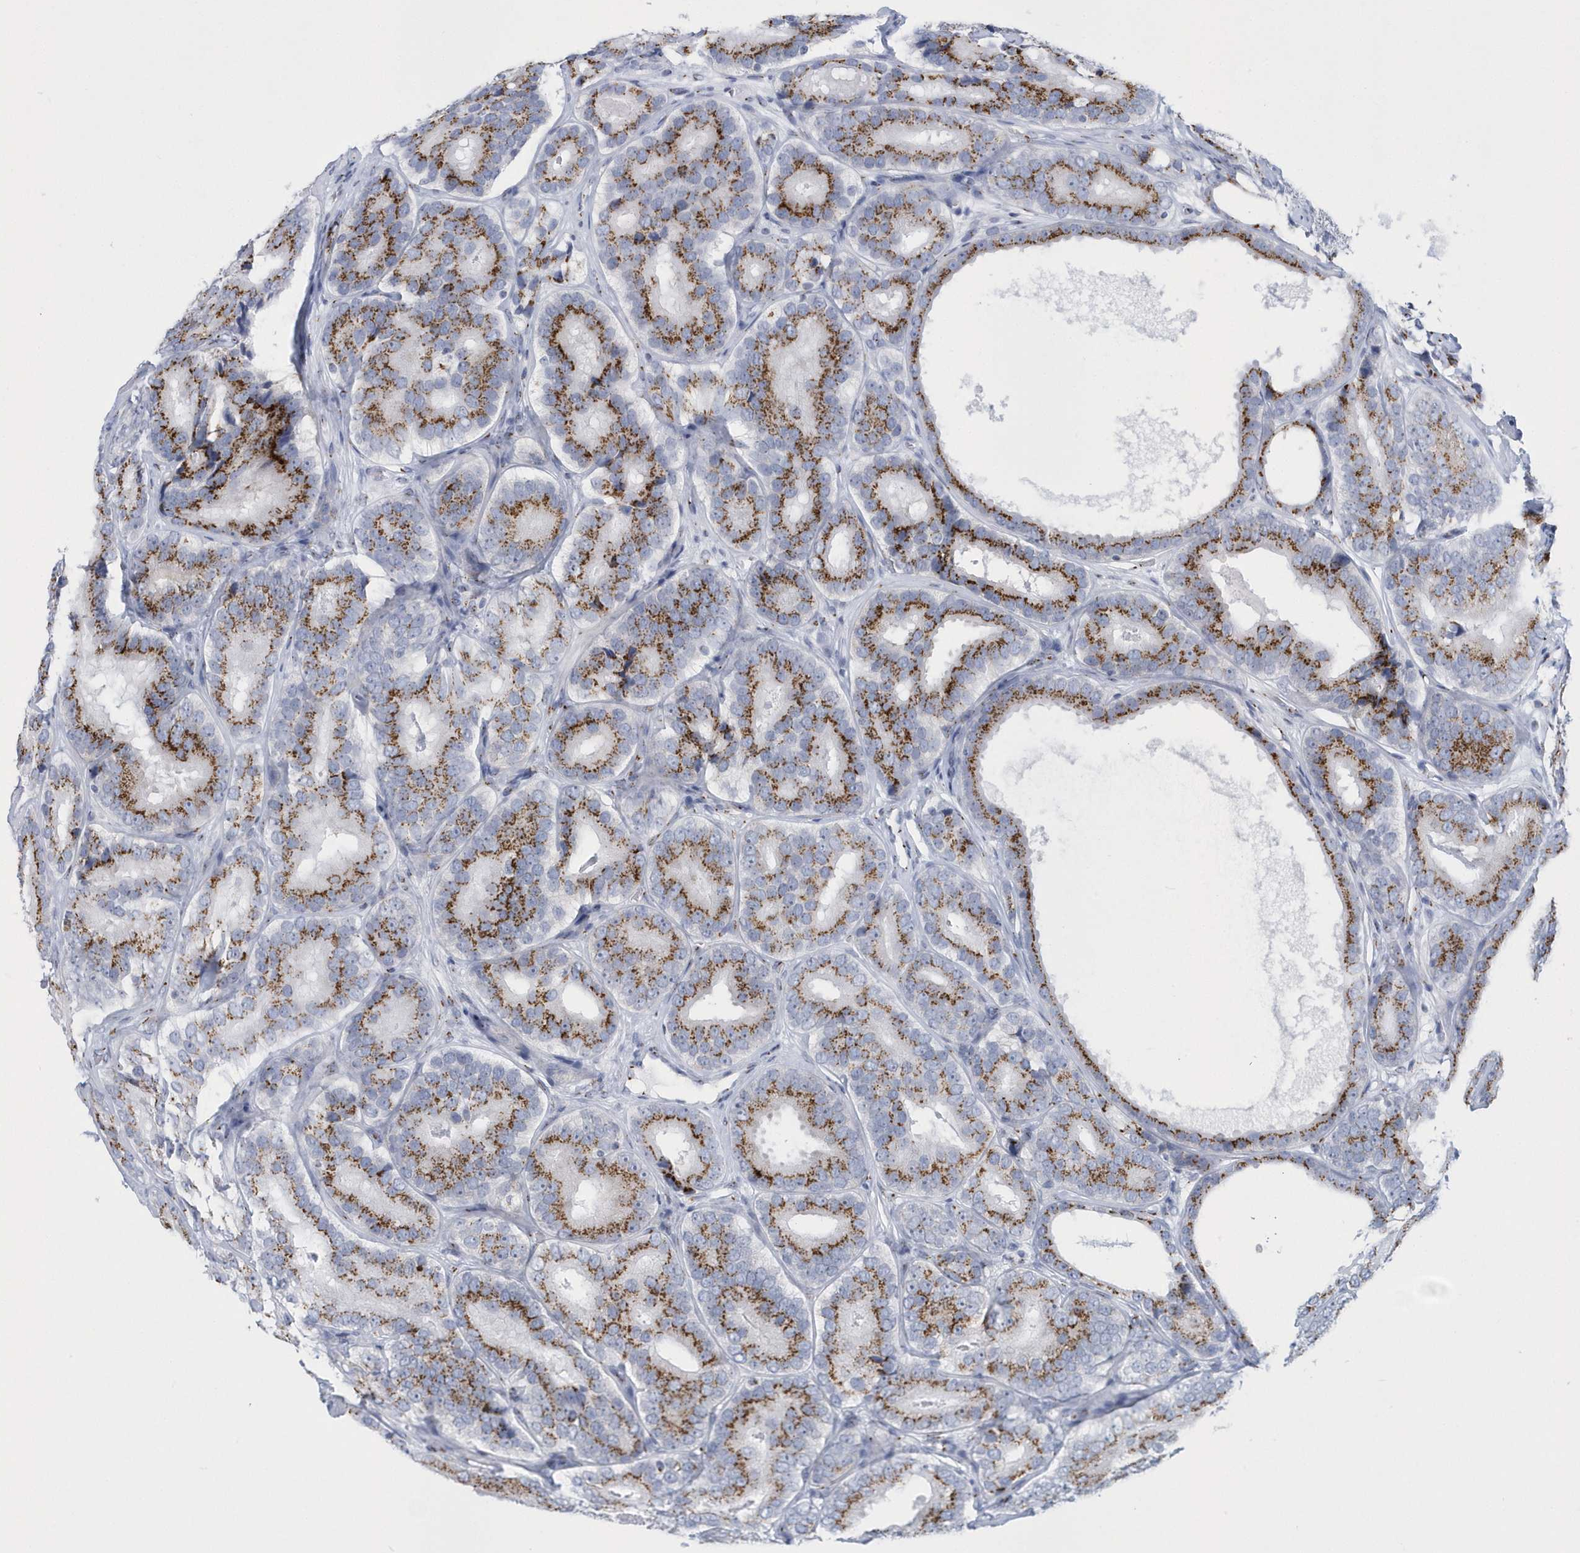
{"staining": {"intensity": "moderate", "quantity": ">75%", "location": "cytoplasmic/membranous"}, "tissue": "prostate cancer", "cell_type": "Tumor cells", "image_type": "cancer", "snomed": [{"axis": "morphology", "description": "Adenocarcinoma, High grade"}, {"axis": "topography", "description": "Prostate"}], "caption": "High-magnification brightfield microscopy of prostate cancer stained with DAB (brown) and counterstained with hematoxylin (blue). tumor cells exhibit moderate cytoplasmic/membranous expression is seen in approximately>75% of cells. (IHC, brightfield microscopy, high magnification).", "gene": "SLX9", "patient": {"sex": "male", "age": 56}}